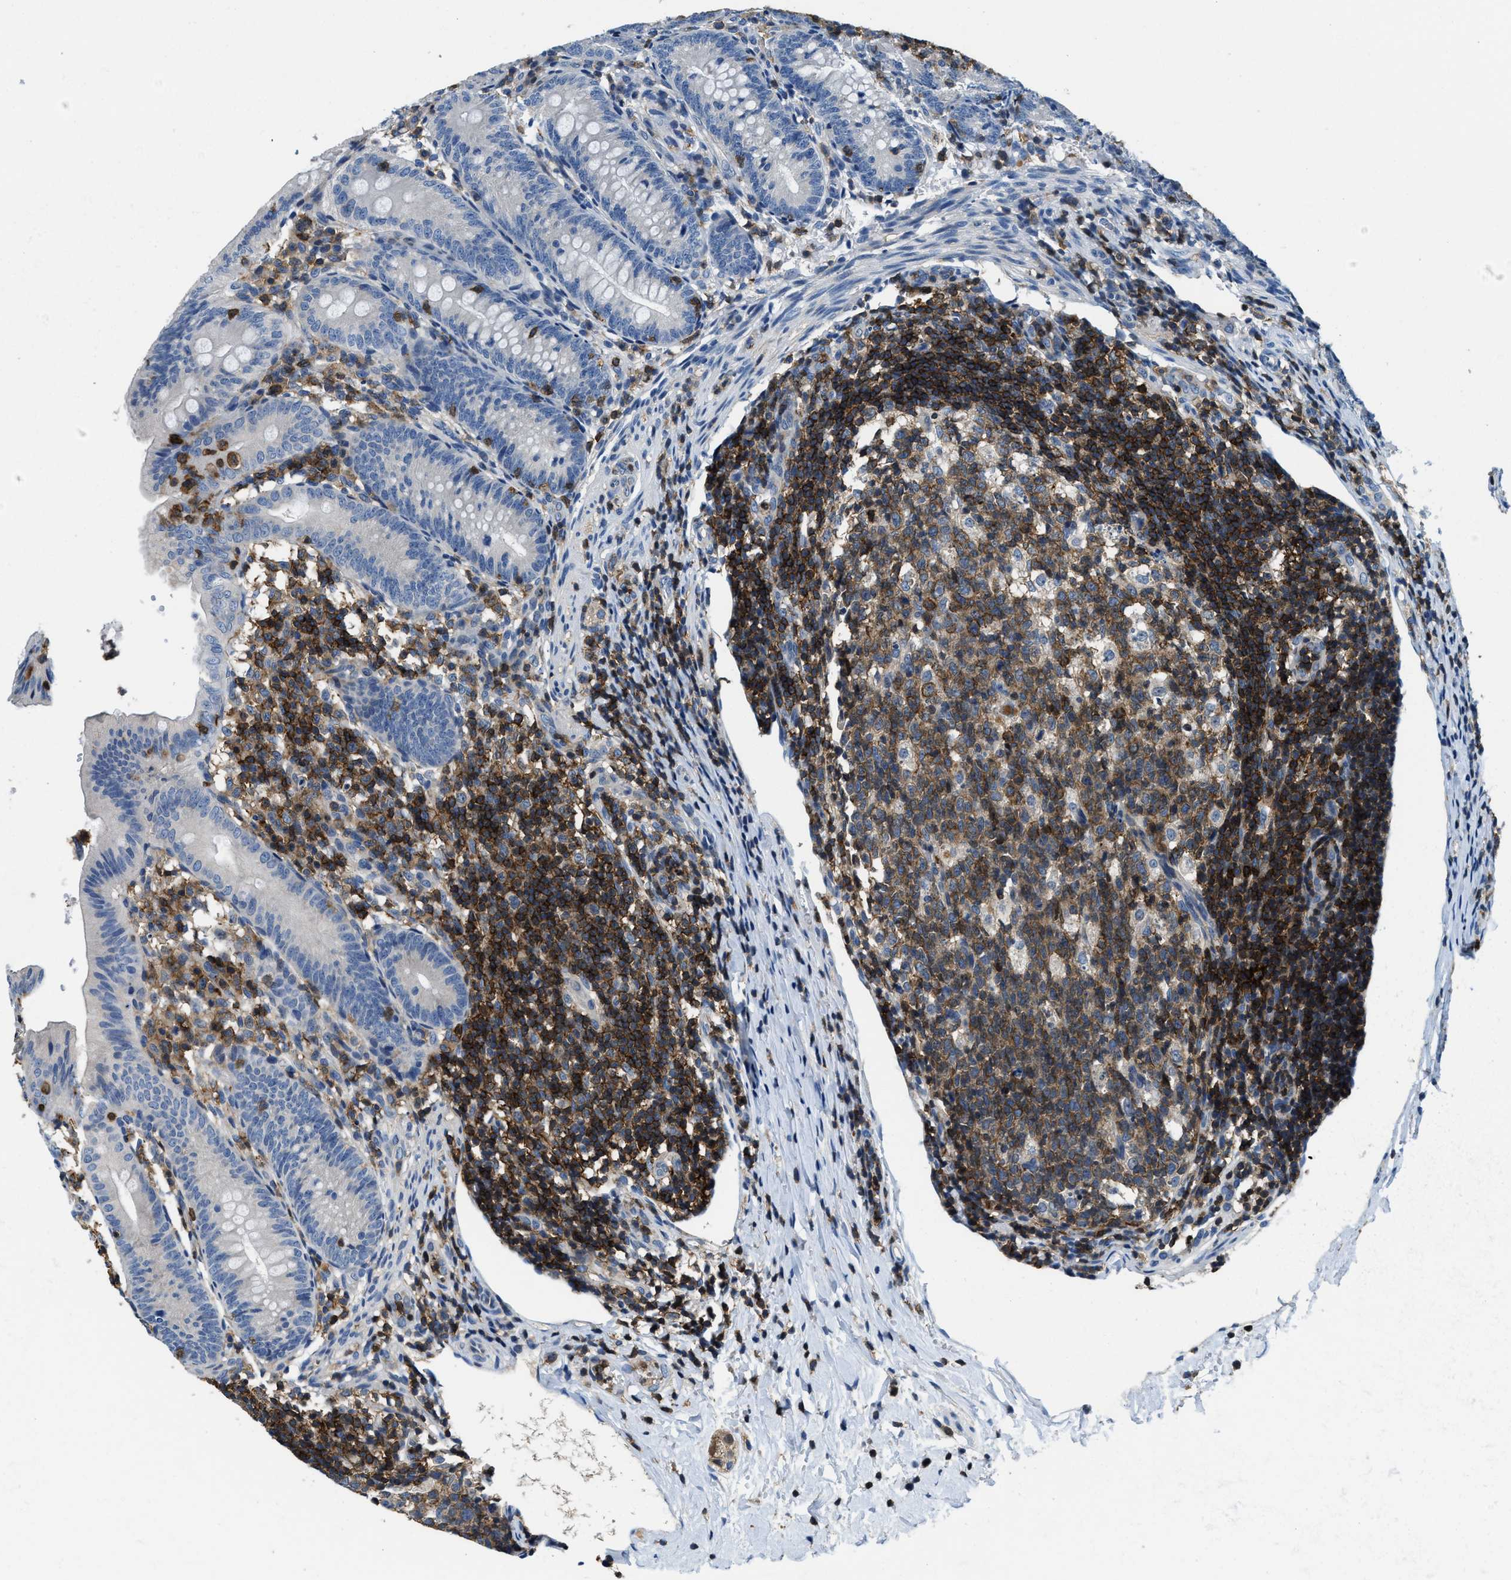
{"staining": {"intensity": "negative", "quantity": "none", "location": "none"}, "tissue": "appendix", "cell_type": "Glandular cells", "image_type": "normal", "snomed": [{"axis": "morphology", "description": "Normal tissue, NOS"}, {"axis": "topography", "description": "Appendix"}], "caption": "This is a histopathology image of immunohistochemistry (IHC) staining of normal appendix, which shows no positivity in glandular cells.", "gene": "MYO1G", "patient": {"sex": "male", "age": 1}}